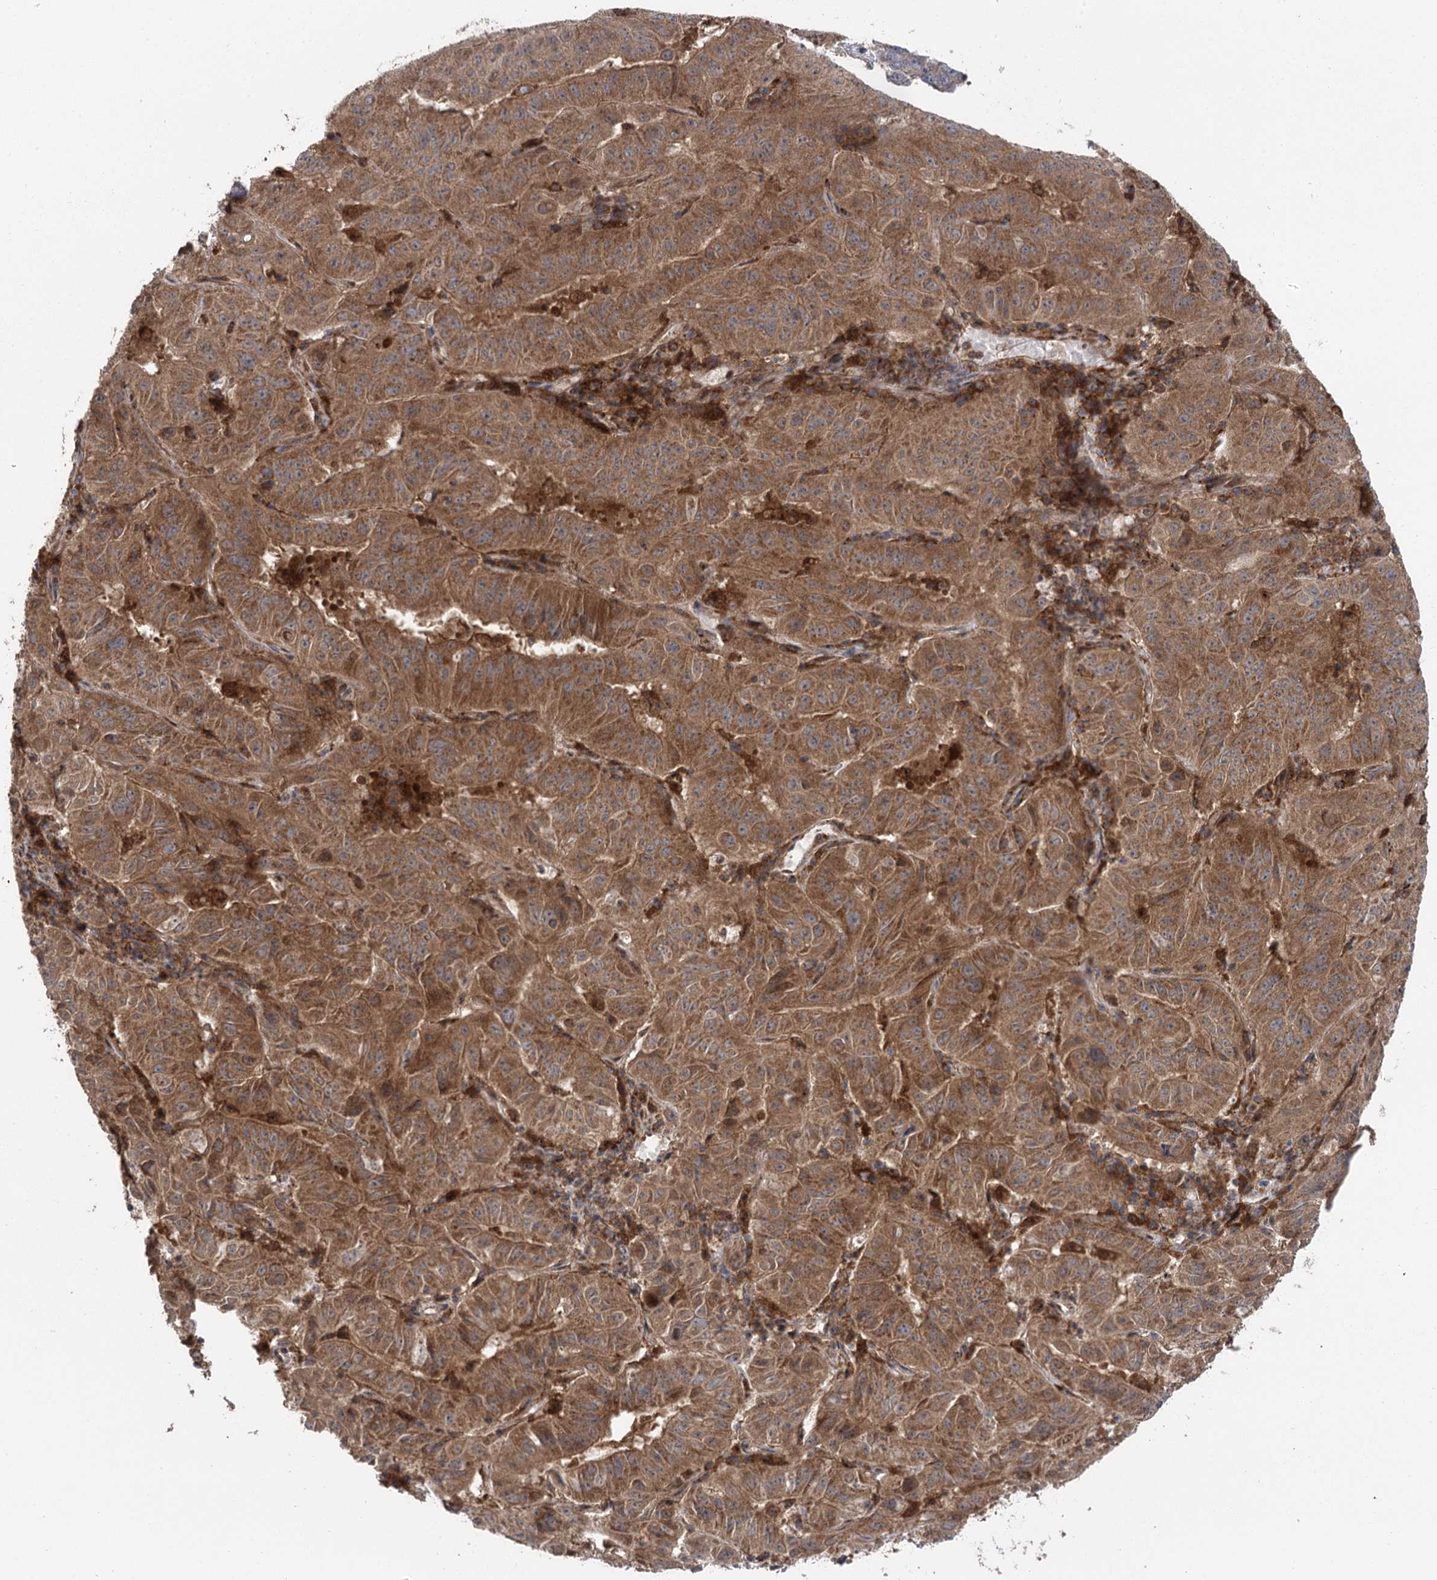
{"staining": {"intensity": "moderate", "quantity": ">75%", "location": "cytoplasmic/membranous"}, "tissue": "pancreatic cancer", "cell_type": "Tumor cells", "image_type": "cancer", "snomed": [{"axis": "morphology", "description": "Adenocarcinoma, NOS"}, {"axis": "topography", "description": "Pancreas"}], "caption": "Pancreatic adenocarcinoma stained with a protein marker reveals moderate staining in tumor cells.", "gene": "C12orf4", "patient": {"sex": "male", "age": 63}}